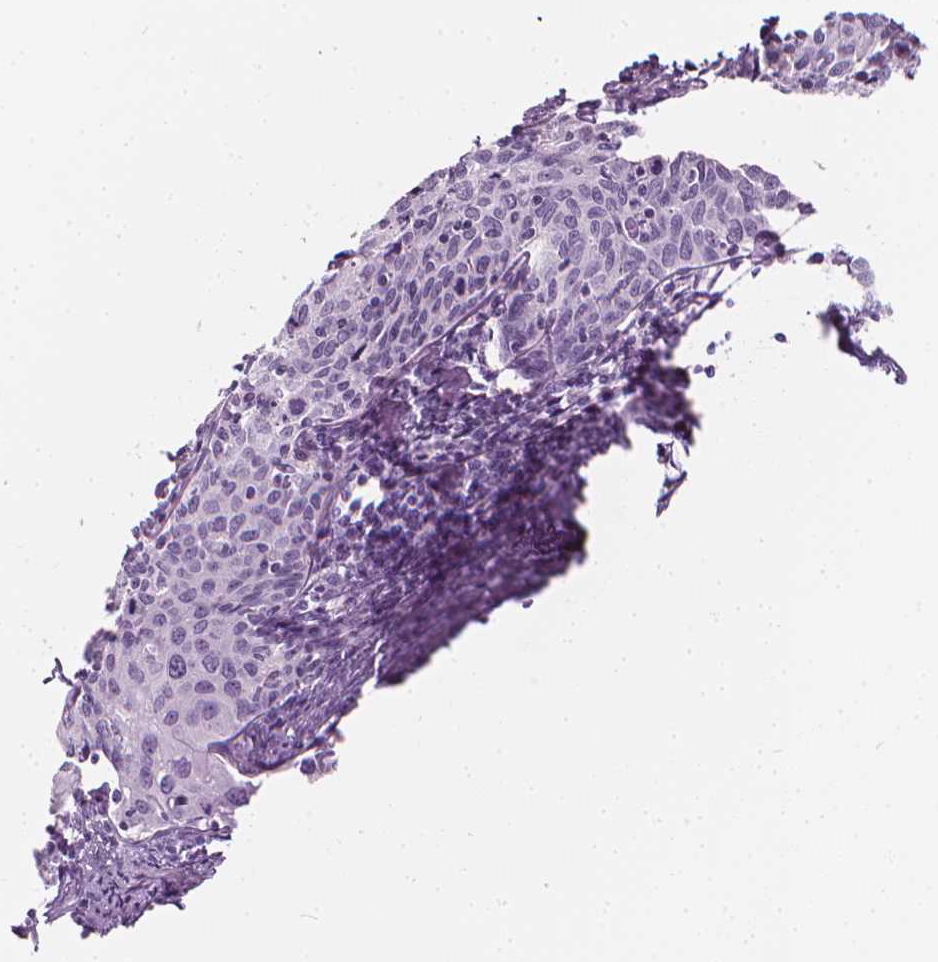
{"staining": {"intensity": "negative", "quantity": "none", "location": "none"}, "tissue": "cervical cancer", "cell_type": "Tumor cells", "image_type": "cancer", "snomed": [{"axis": "morphology", "description": "Squamous cell carcinoma, NOS"}, {"axis": "topography", "description": "Cervix"}], "caption": "A histopathology image of human cervical cancer is negative for staining in tumor cells.", "gene": "SCG3", "patient": {"sex": "female", "age": 62}}